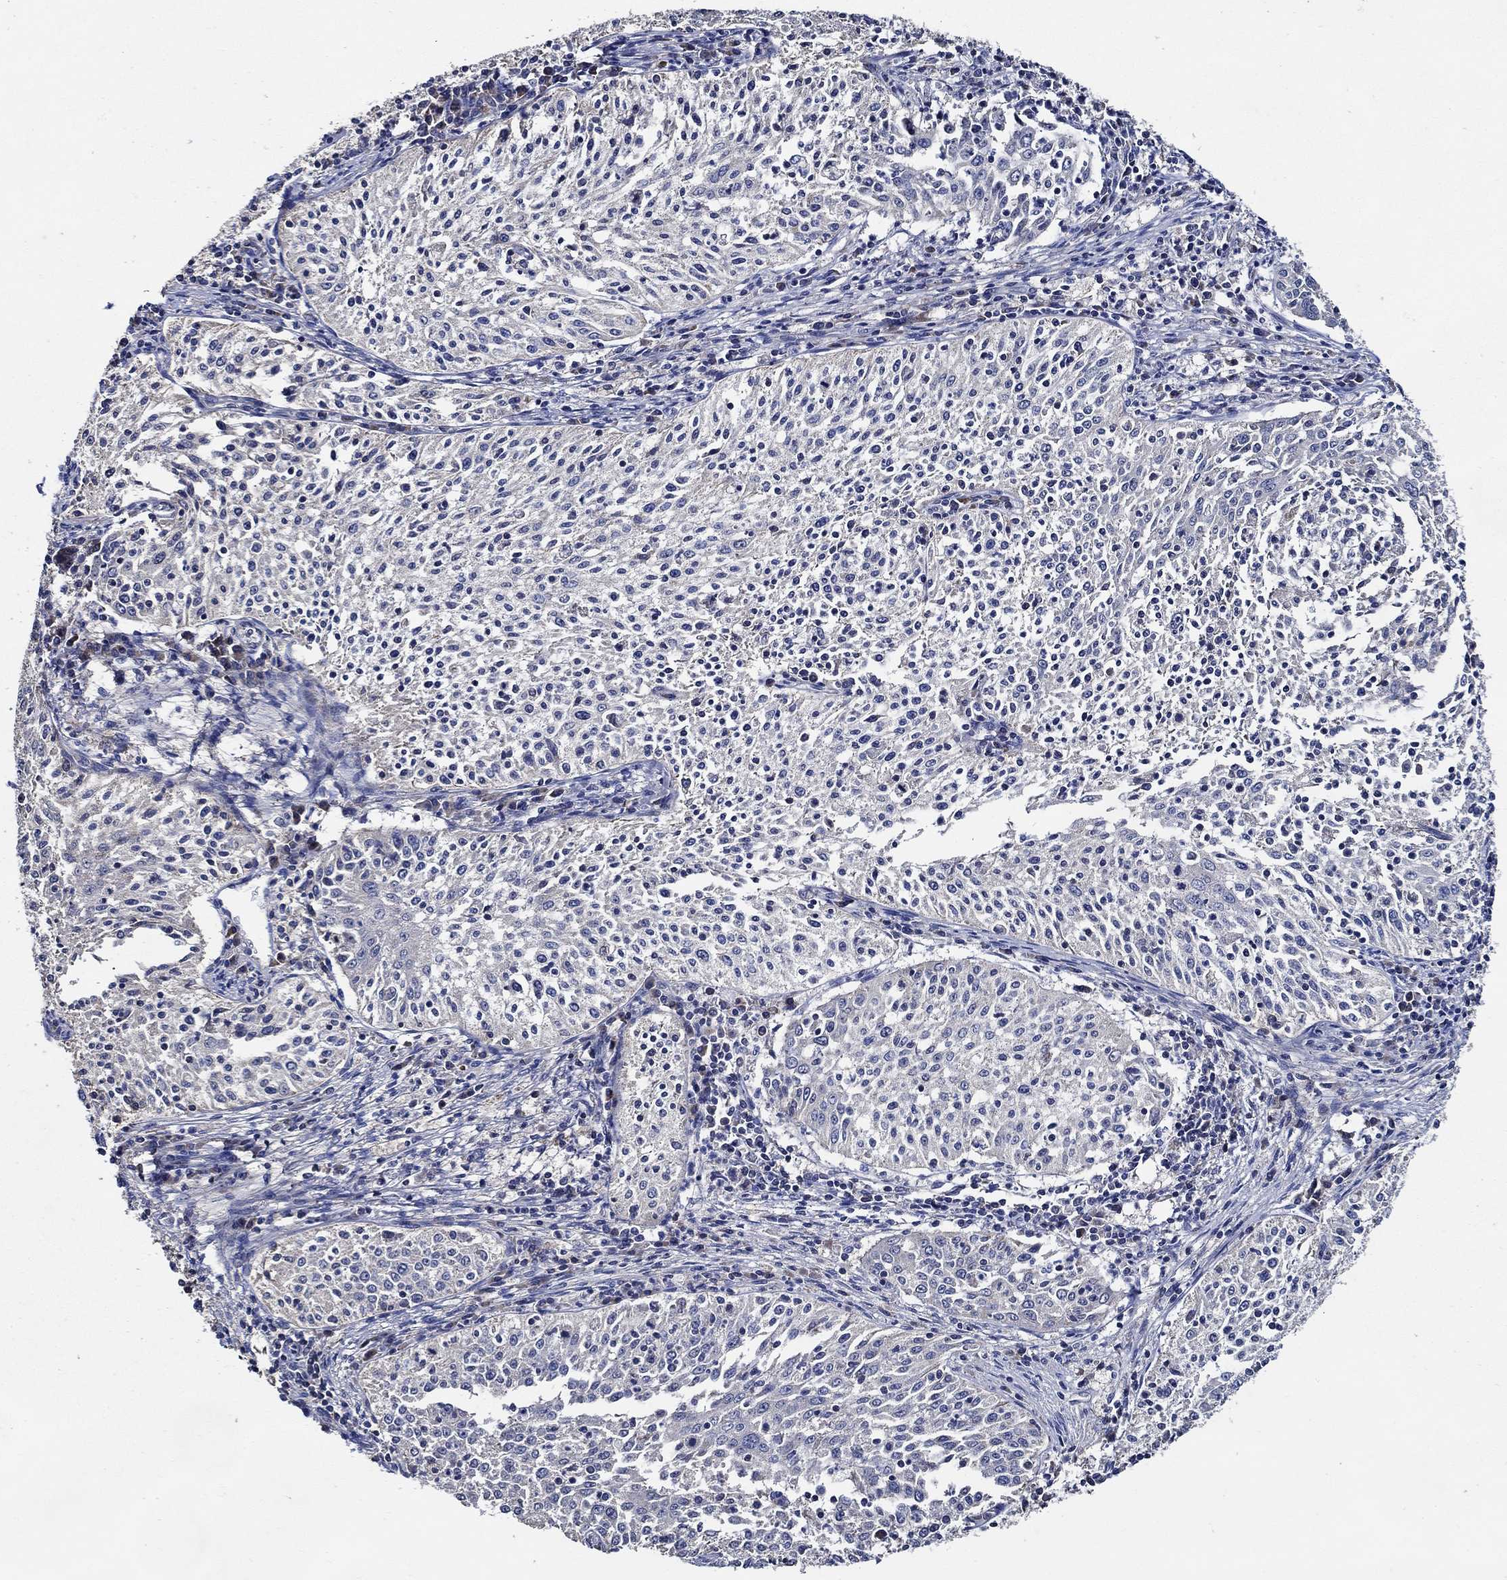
{"staining": {"intensity": "negative", "quantity": "none", "location": "none"}, "tissue": "cervical cancer", "cell_type": "Tumor cells", "image_type": "cancer", "snomed": [{"axis": "morphology", "description": "Squamous cell carcinoma, NOS"}, {"axis": "topography", "description": "Cervix"}], "caption": "DAB immunohistochemical staining of squamous cell carcinoma (cervical) reveals no significant staining in tumor cells. The staining was performed using DAB to visualize the protein expression in brown, while the nuclei were stained in blue with hematoxylin (Magnification: 20x).", "gene": "WDR53", "patient": {"sex": "female", "age": 41}}